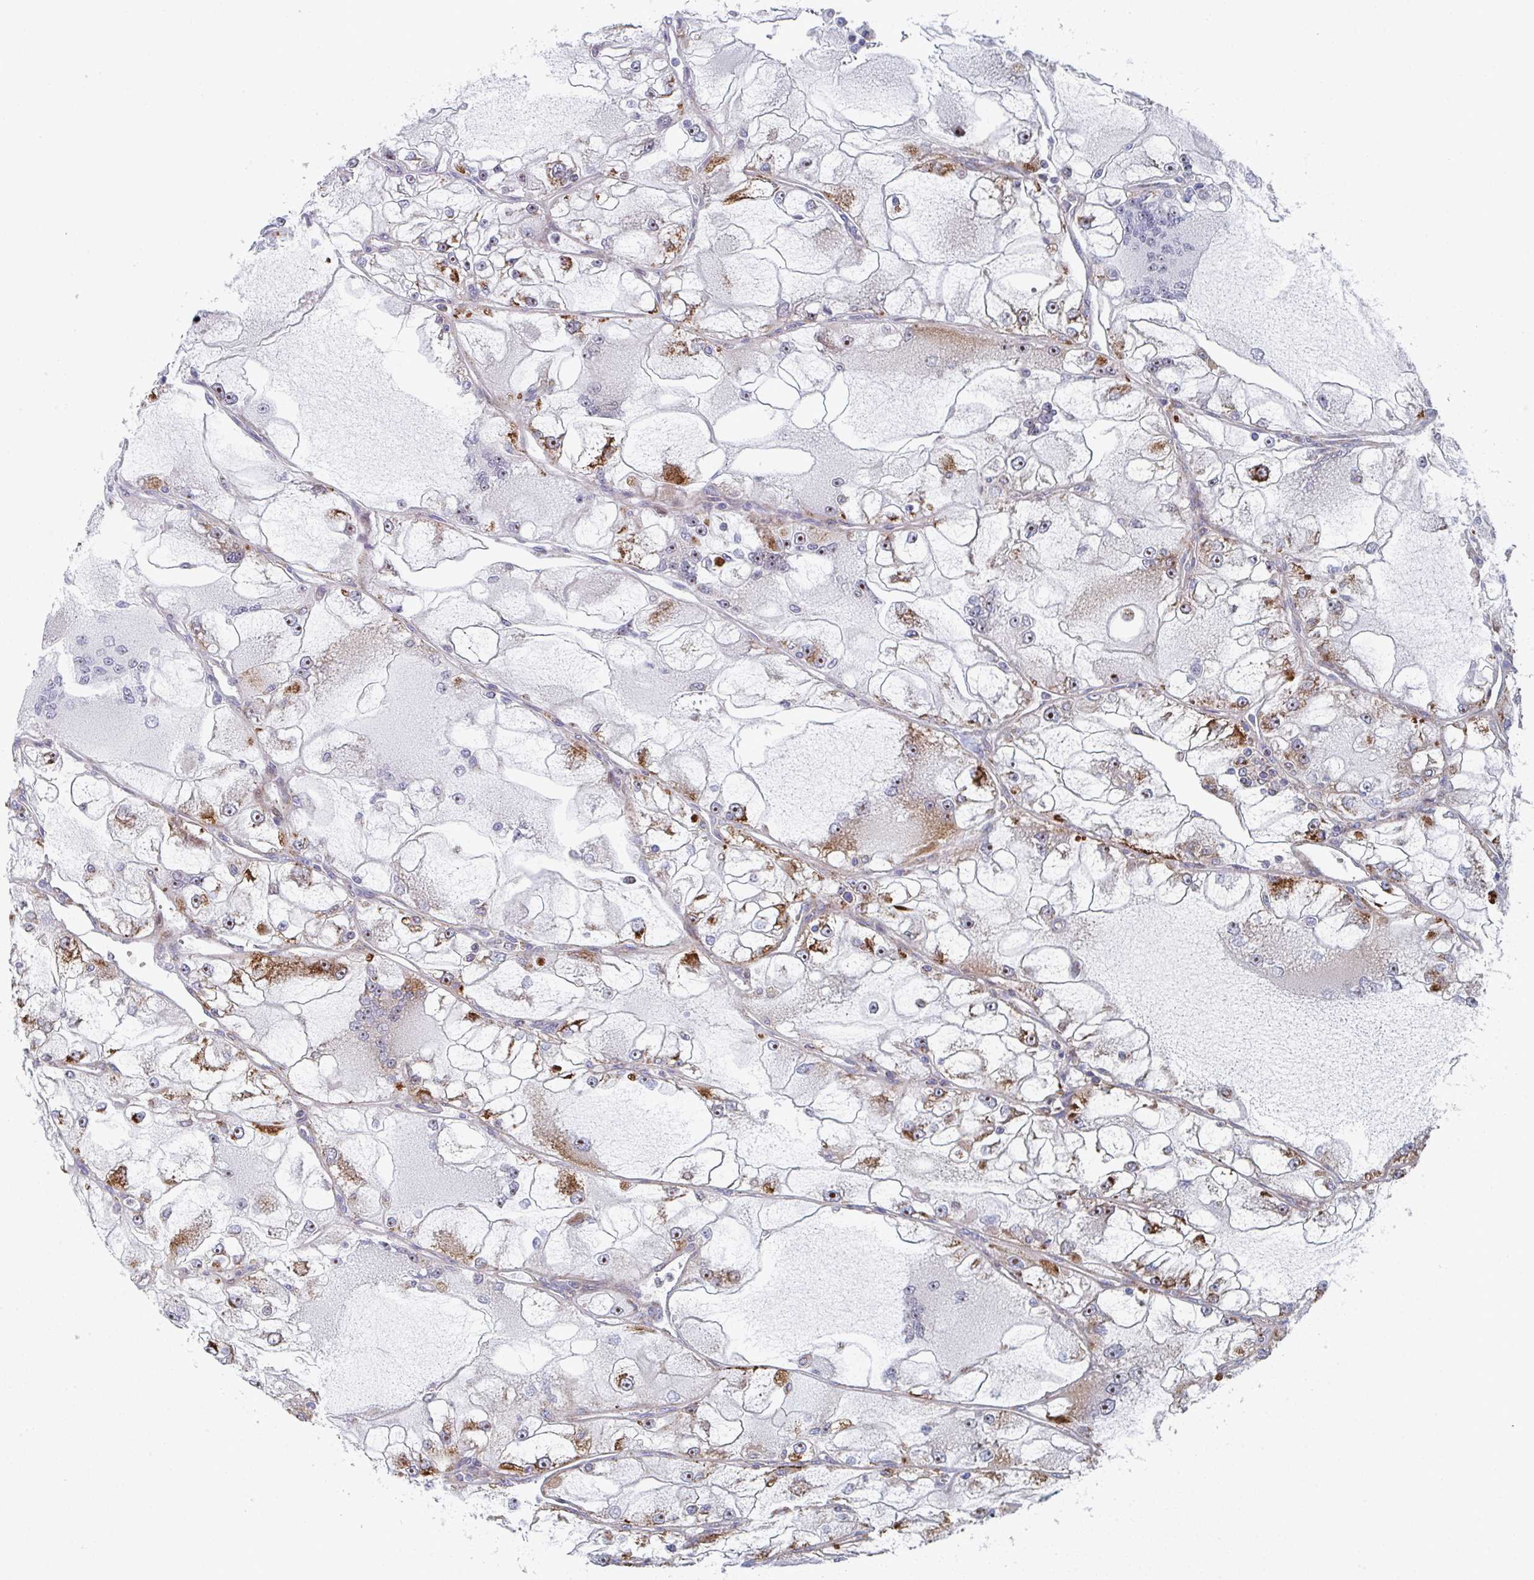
{"staining": {"intensity": "moderate", "quantity": ">75%", "location": "cytoplasmic/membranous"}, "tissue": "renal cancer", "cell_type": "Tumor cells", "image_type": "cancer", "snomed": [{"axis": "morphology", "description": "Adenocarcinoma, NOS"}, {"axis": "topography", "description": "Kidney"}], "caption": "Adenocarcinoma (renal) was stained to show a protein in brown. There is medium levels of moderate cytoplasmic/membranous staining in about >75% of tumor cells. (Stains: DAB (3,3'-diaminobenzidine) in brown, nuclei in blue, Microscopy: brightfield microscopy at high magnification).", "gene": "ZNF644", "patient": {"sex": "female", "age": 72}}